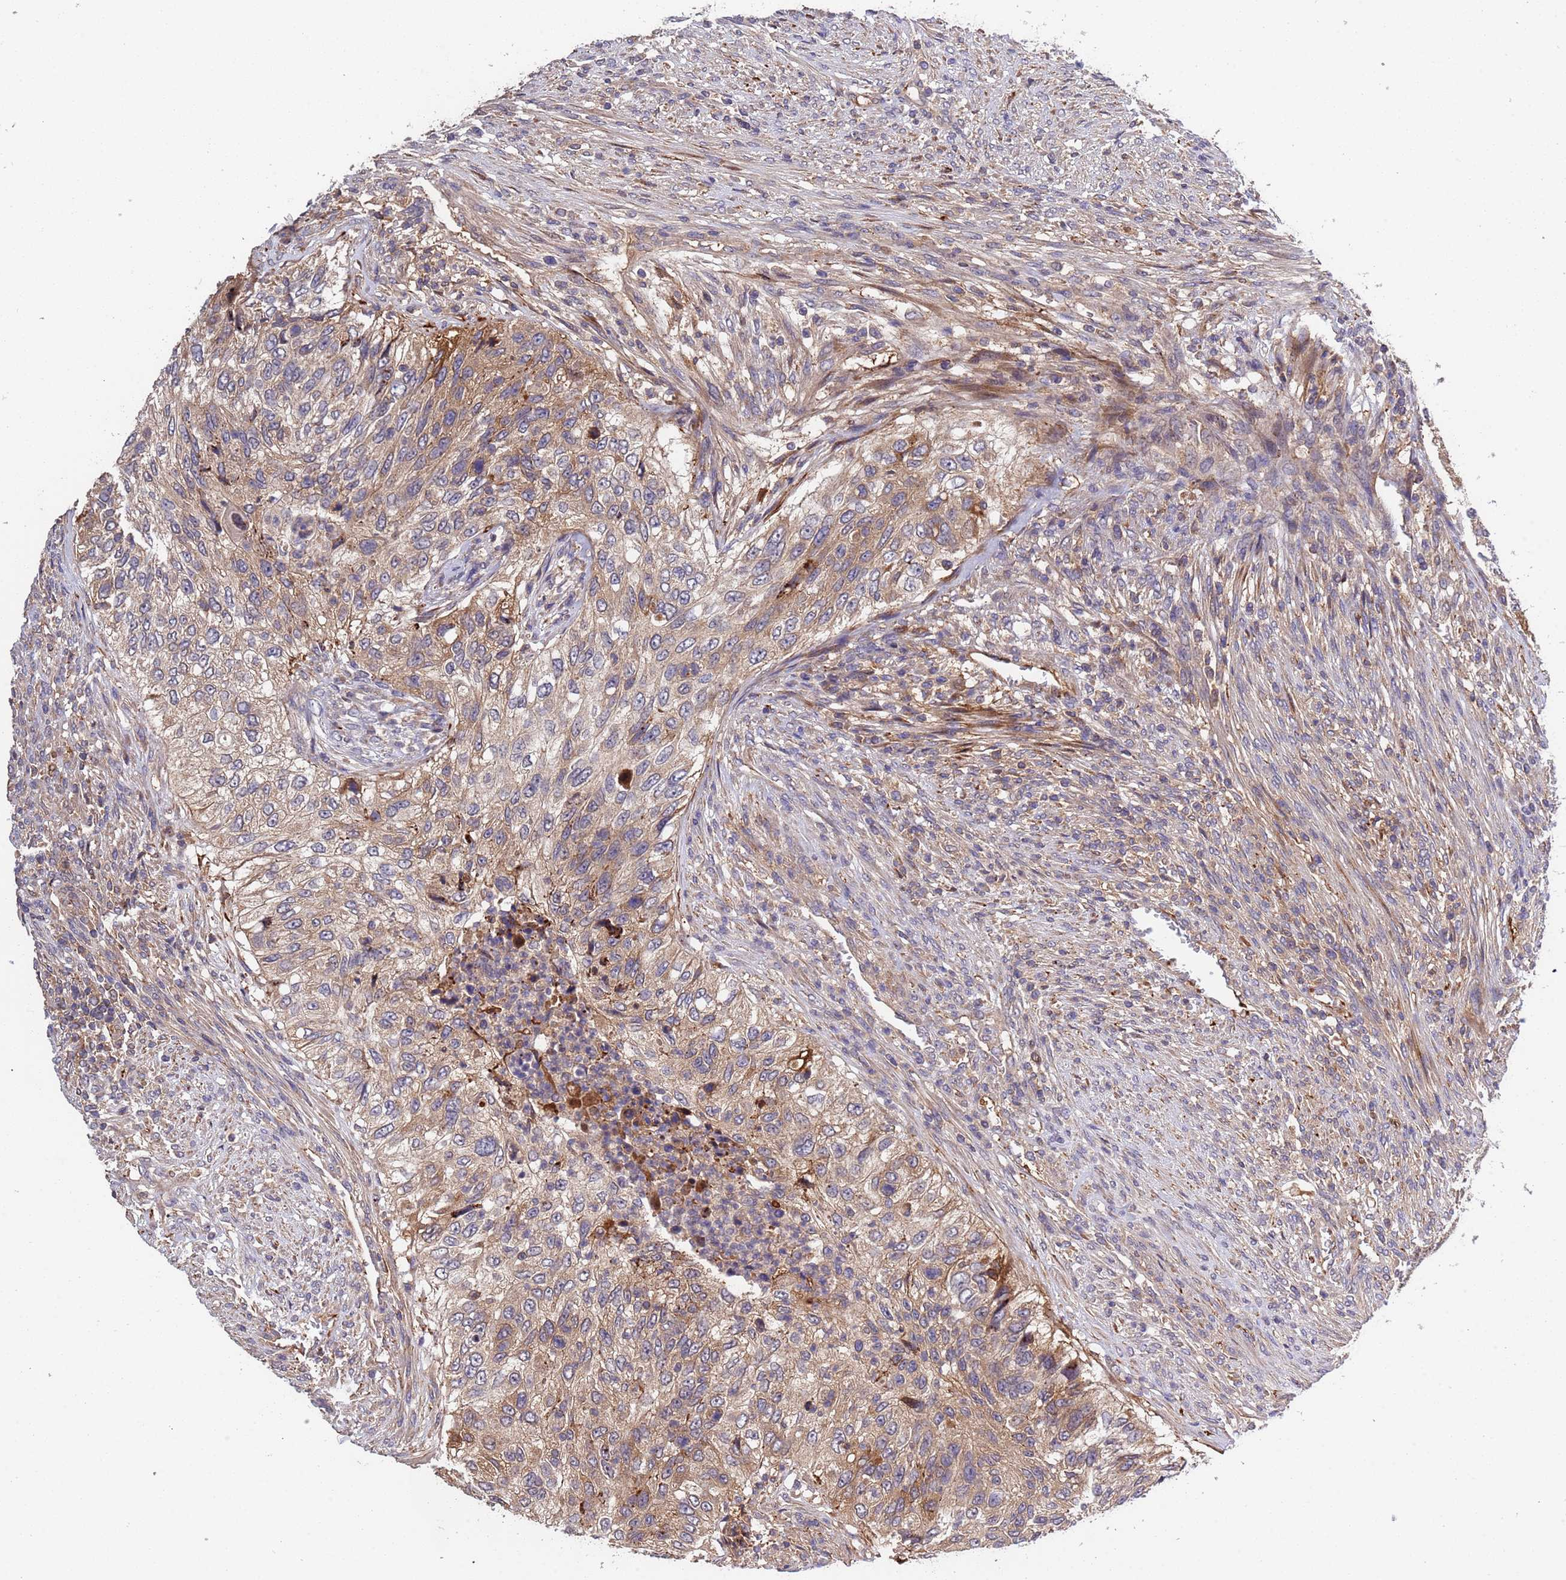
{"staining": {"intensity": "weak", "quantity": ">75%", "location": "cytoplasmic/membranous"}, "tissue": "urothelial cancer", "cell_type": "Tumor cells", "image_type": "cancer", "snomed": [{"axis": "morphology", "description": "Urothelial carcinoma, High grade"}, {"axis": "topography", "description": "Urinary bladder"}], "caption": "IHC (DAB) staining of human urothelial cancer reveals weak cytoplasmic/membranous protein positivity in about >75% of tumor cells. (brown staining indicates protein expression, while blue staining denotes nuclei).", "gene": "PARP16", "patient": {"sex": "female", "age": 60}}